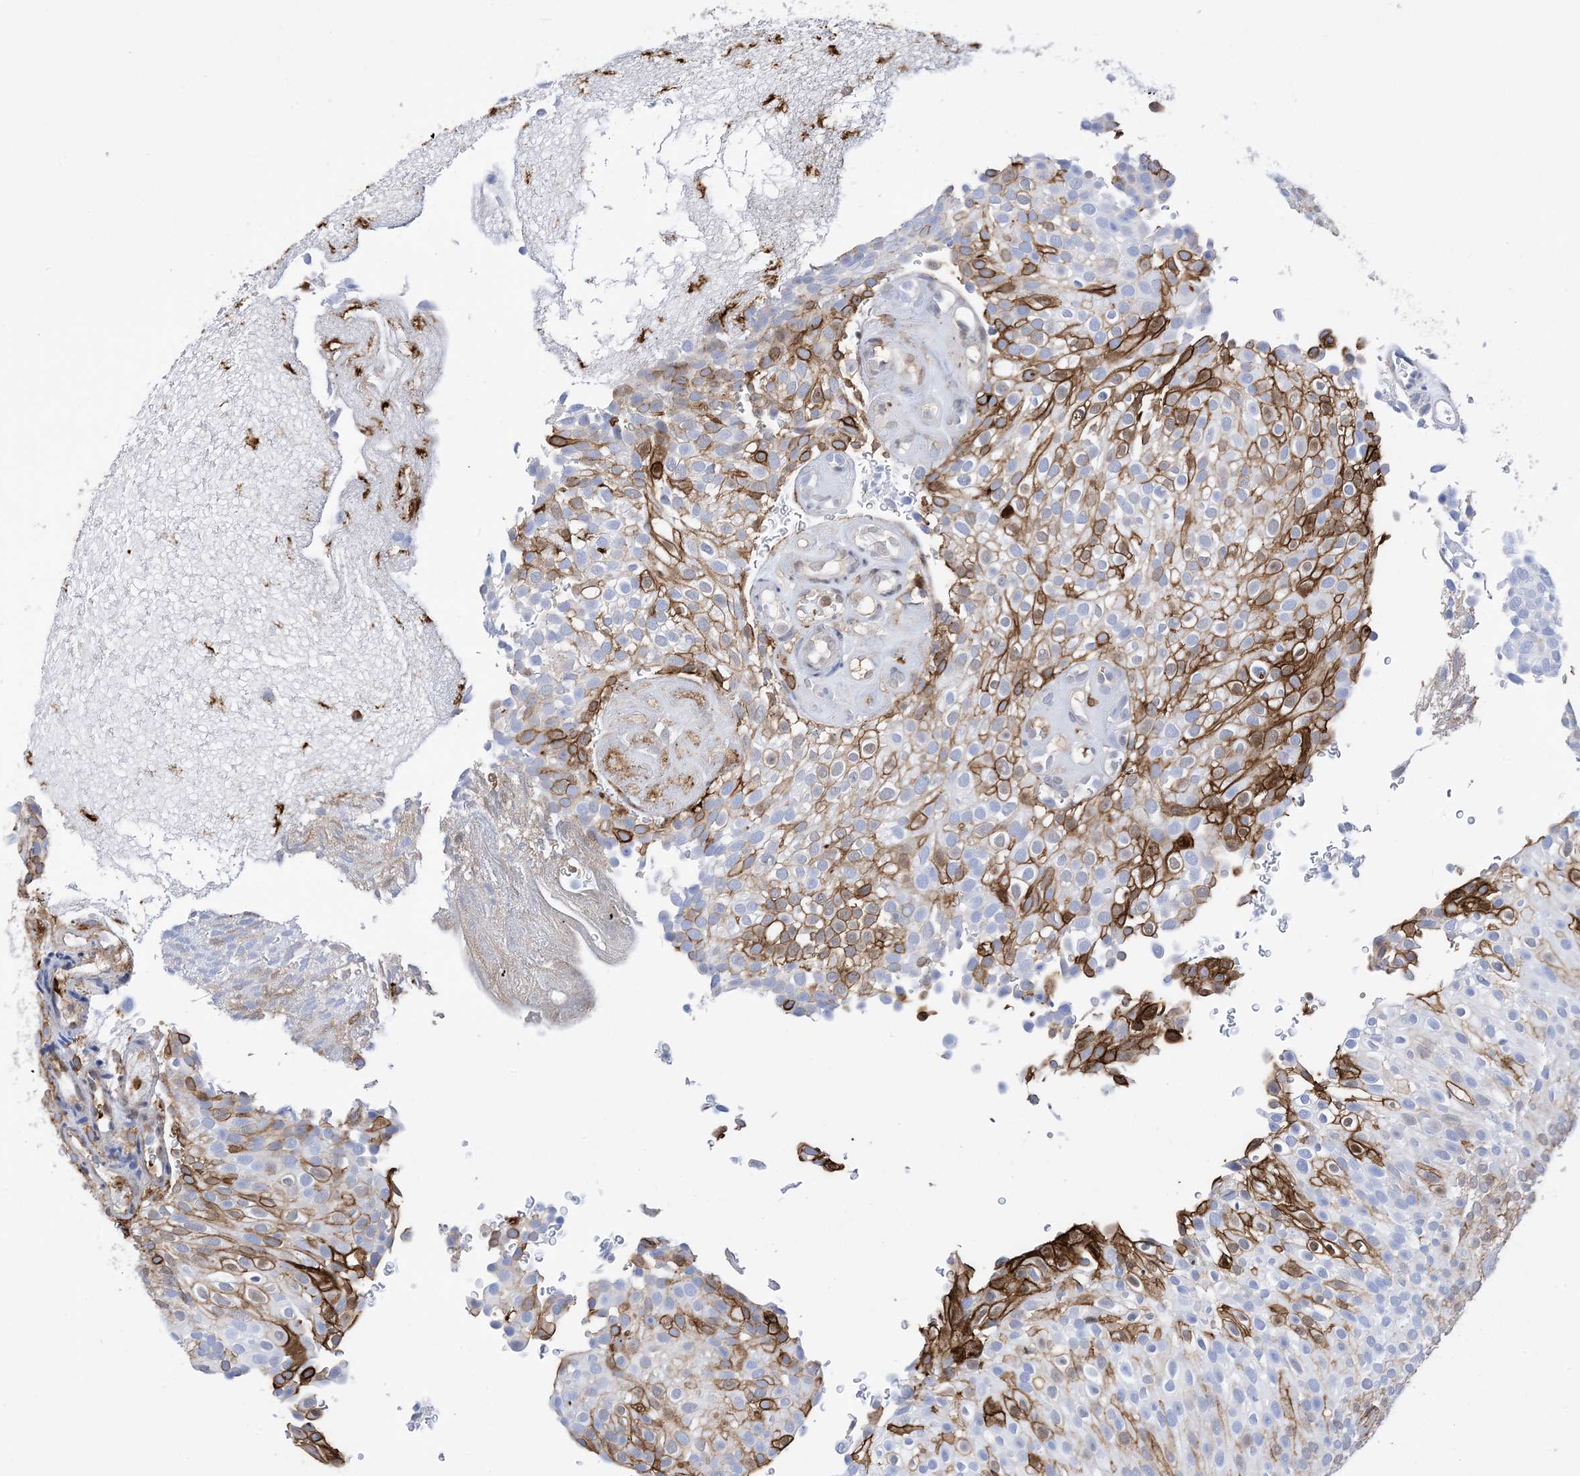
{"staining": {"intensity": "moderate", "quantity": "<25%", "location": "cytoplasmic/membranous"}, "tissue": "urothelial cancer", "cell_type": "Tumor cells", "image_type": "cancer", "snomed": [{"axis": "morphology", "description": "Urothelial carcinoma, Low grade"}, {"axis": "topography", "description": "Urinary bladder"}], "caption": "Immunohistochemical staining of low-grade urothelial carcinoma demonstrates low levels of moderate cytoplasmic/membranous protein expression in about <25% of tumor cells.", "gene": "ANXA1", "patient": {"sex": "male", "age": 78}}